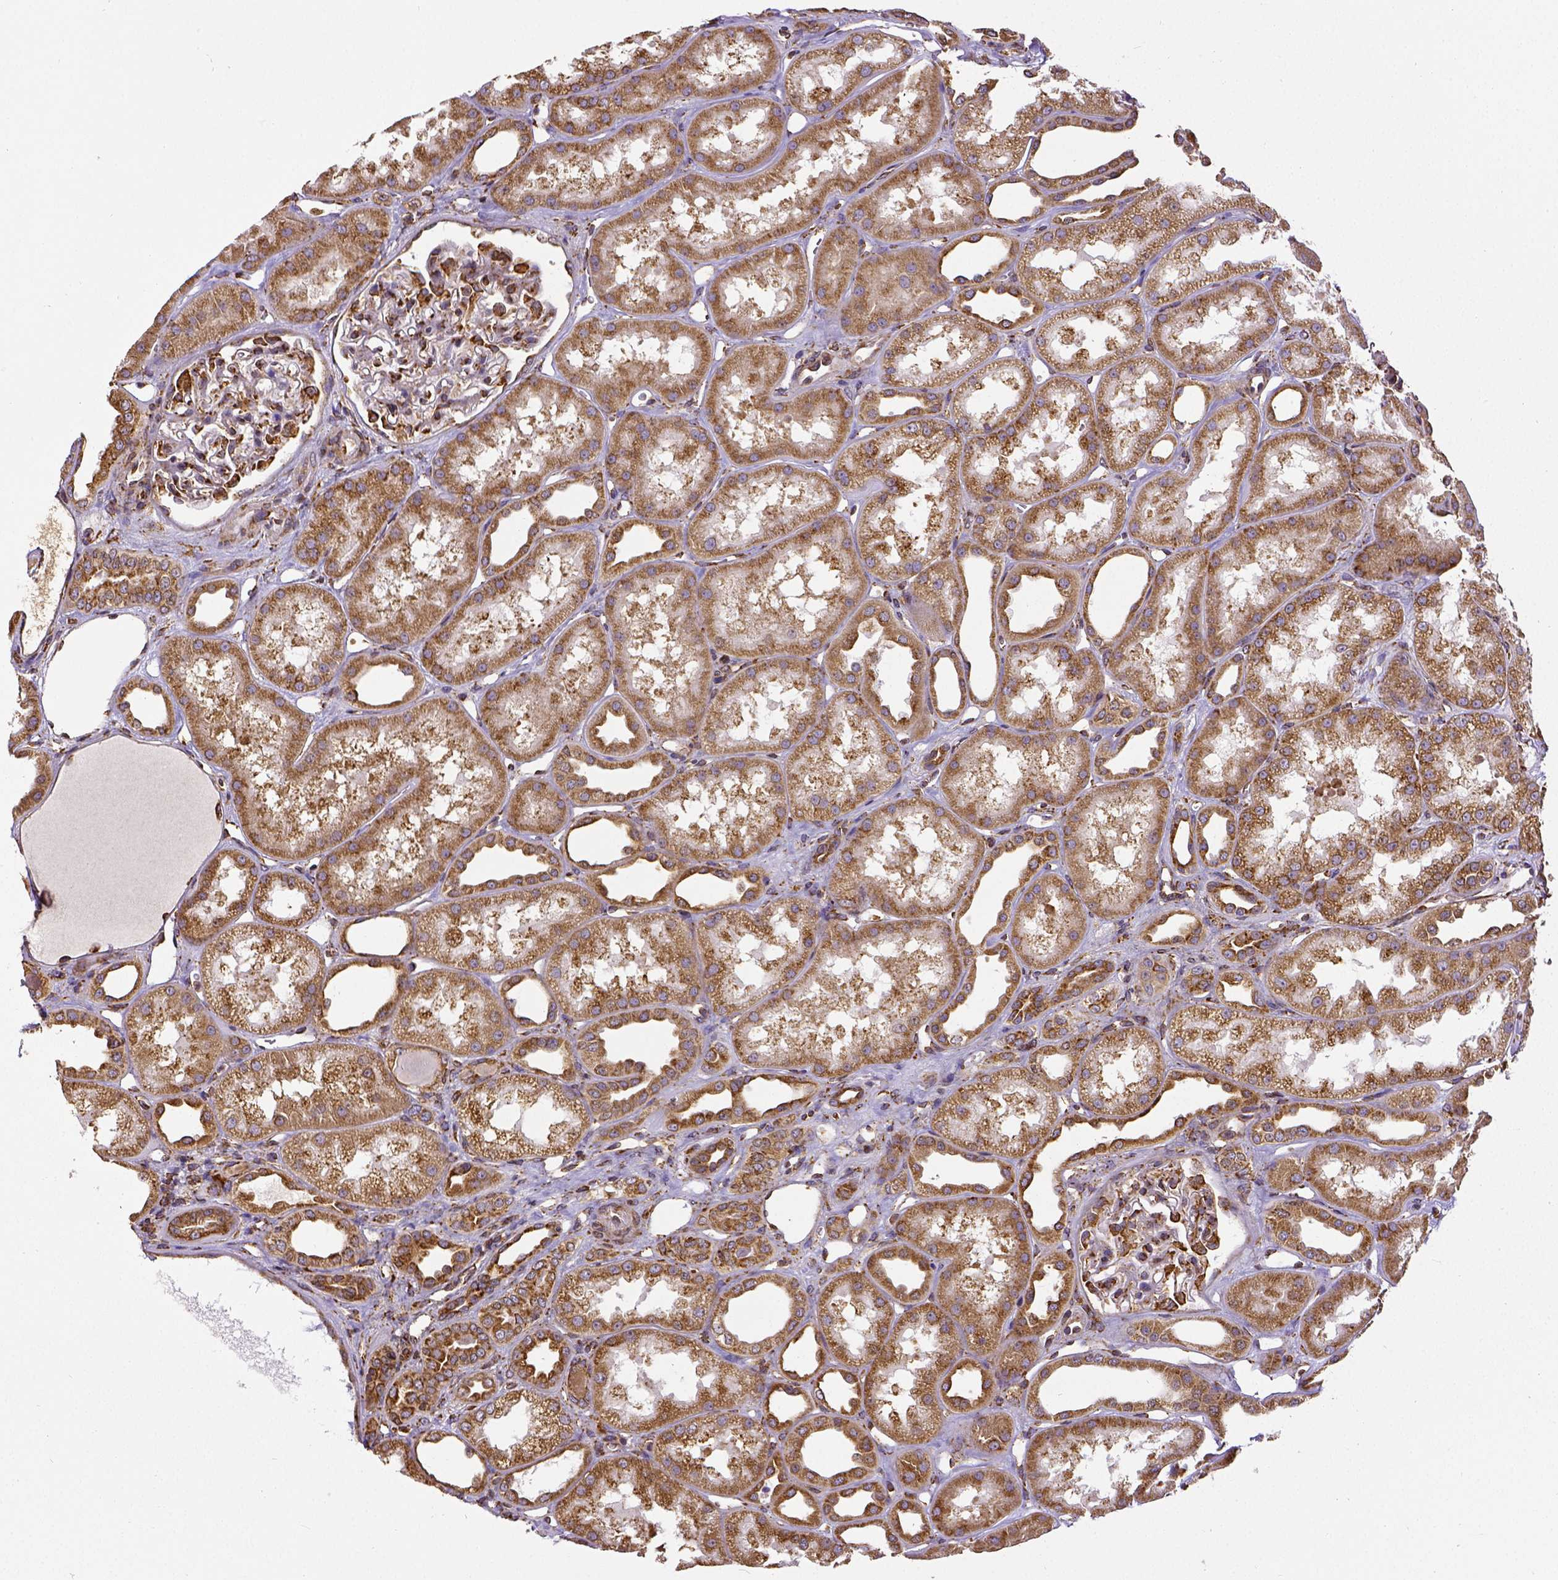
{"staining": {"intensity": "strong", "quantity": "25%-75%", "location": "cytoplasmic/membranous"}, "tissue": "kidney", "cell_type": "Cells in glomeruli", "image_type": "normal", "snomed": [{"axis": "morphology", "description": "Normal tissue, NOS"}, {"axis": "topography", "description": "Kidney"}], "caption": "Kidney stained with a protein marker exhibits strong staining in cells in glomeruli.", "gene": "MTDH", "patient": {"sex": "male", "age": 61}}